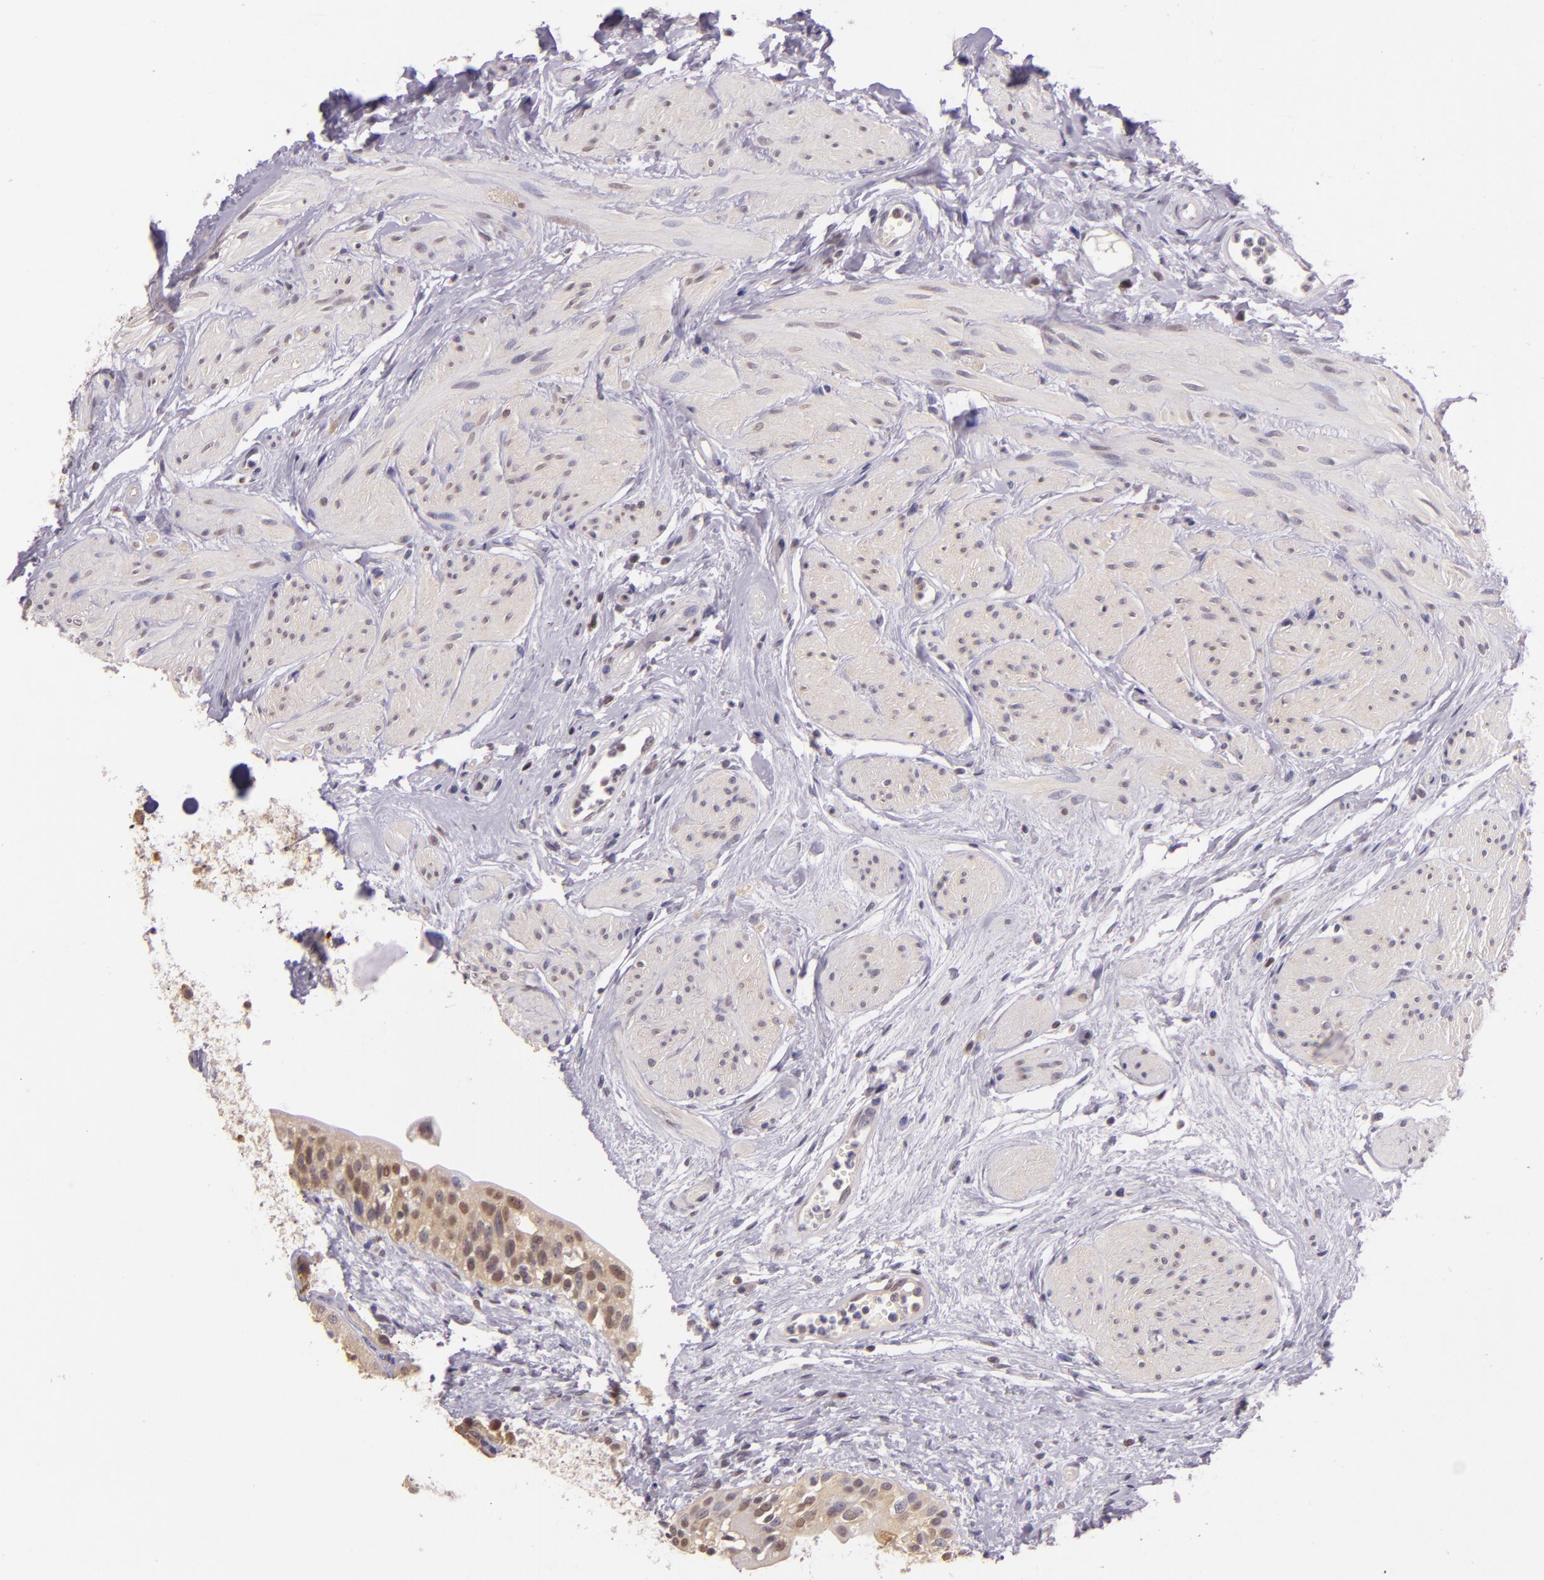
{"staining": {"intensity": "moderate", "quantity": ">75%", "location": "cytoplasmic/membranous,nuclear"}, "tissue": "urinary bladder", "cell_type": "Urothelial cells", "image_type": "normal", "snomed": [{"axis": "morphology", "description": "Normal tissue, NOS"}, {"axis": "topography", "description": "Urinary bladder"}], "caption": "Protein positivity by immunohistochemistry (IHC) displays moderate cytoplasmic/membranous,nuclear positivity in approximately >75% of urothelial cells in benign urinary bladder. (Stains: DAB in brown, nuclei in blue, Microscopy: brightfield microscopy at high magnification).", "gene": "HSPA8", "patient": {"sex": "female", "age": 55}}